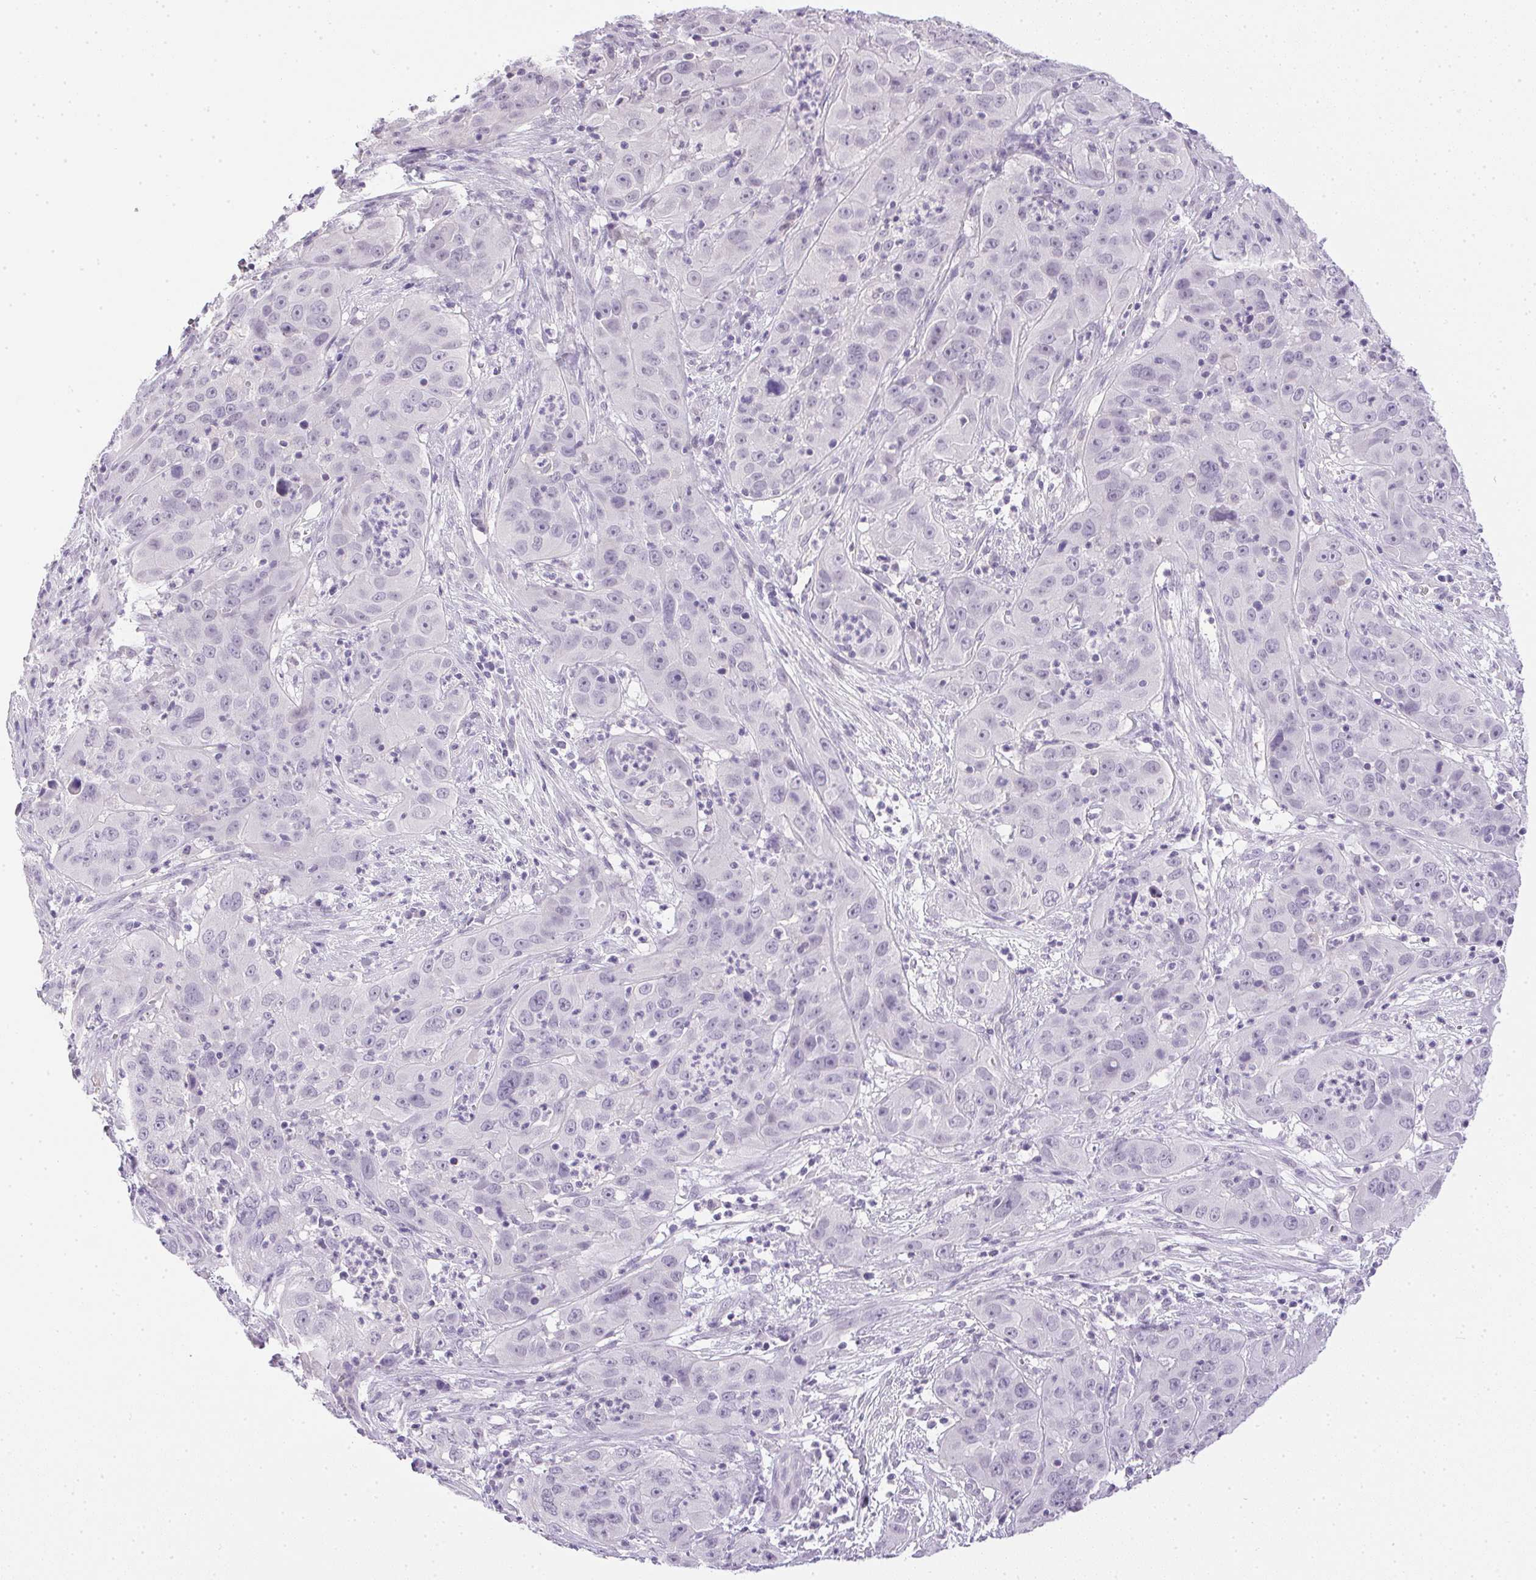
{"staining": {"intensity": "negative", "quantity": "none", "location": "none"}, "tissue": "cervical cancer", "cell_type": "Tumor cells", "image_type": "cancer", "snomed": [{"axis": "morphology", "description": "Squamous cell carcinoma, NOS"}, {"axis": "topography", "description": "Cervix"}], "caption": "DAB immunohistochemical staining of cervical cancer (squamous cell carcinoma) shows no significant staining in tumor cells.", "gene": "PRL", "patient": {"sex": "female", "age": 32}}